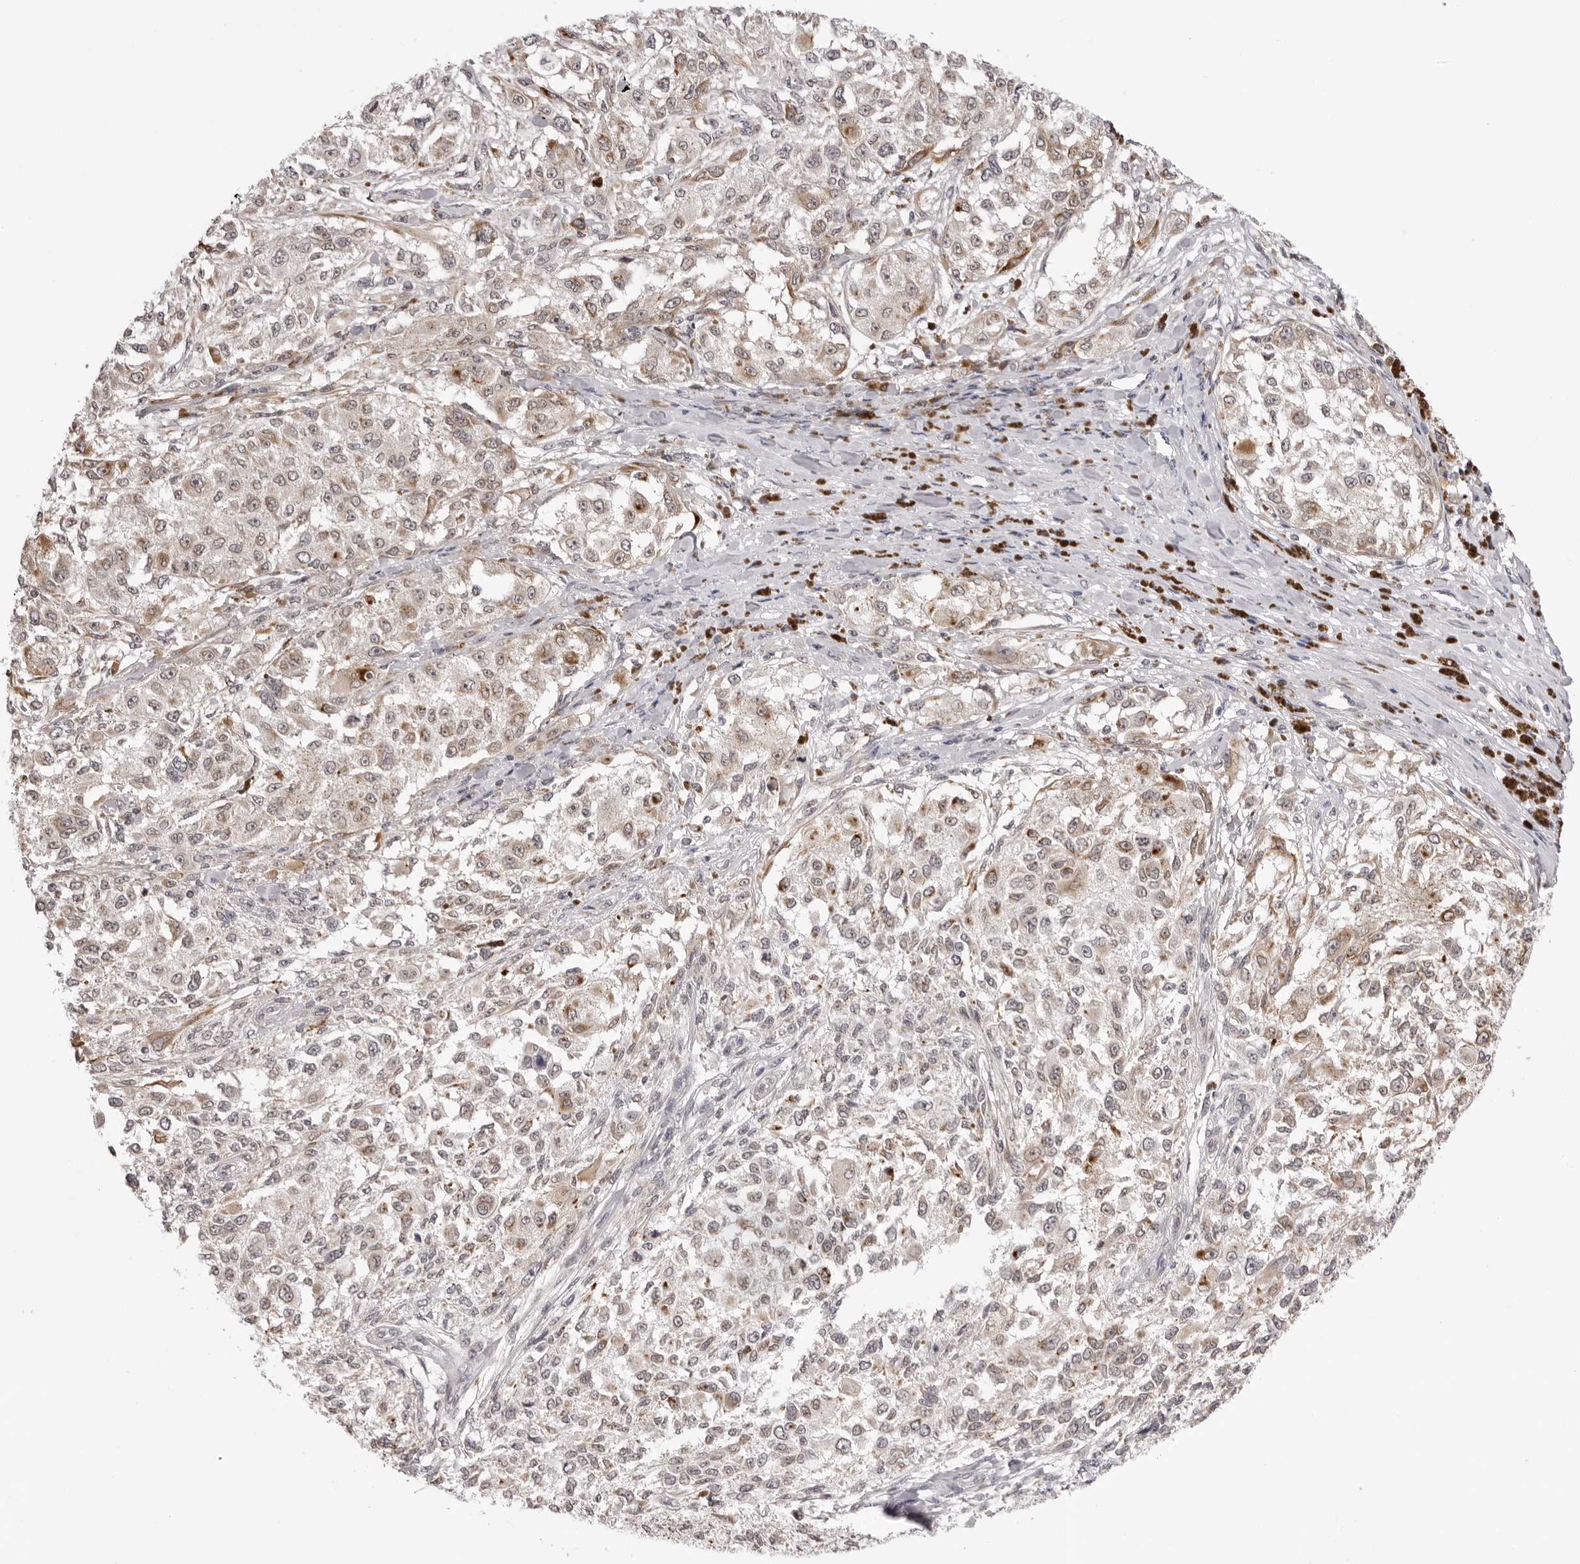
{"staining": {"intensity": "weak", "quantity": "<25%", "location": "cytoplasmic/membranous"}, "tissue": "melanoma", "cell_type": "Tumor cells", "image_type": "cancer", "snomed": [{"axis": "morphology", "description": "Necrosis, NOS"}, {"axis": "morphology", "description": "Malignant melanoma, NOS"}, {"axis": "topography", "description": "Skin"}], "caption": "Melanoma was stained to show a protein in brown. There is no significant staining in tumor cells.", "gene": "ZC3H11A", "patient": {"sex": "female", "age": 87}}